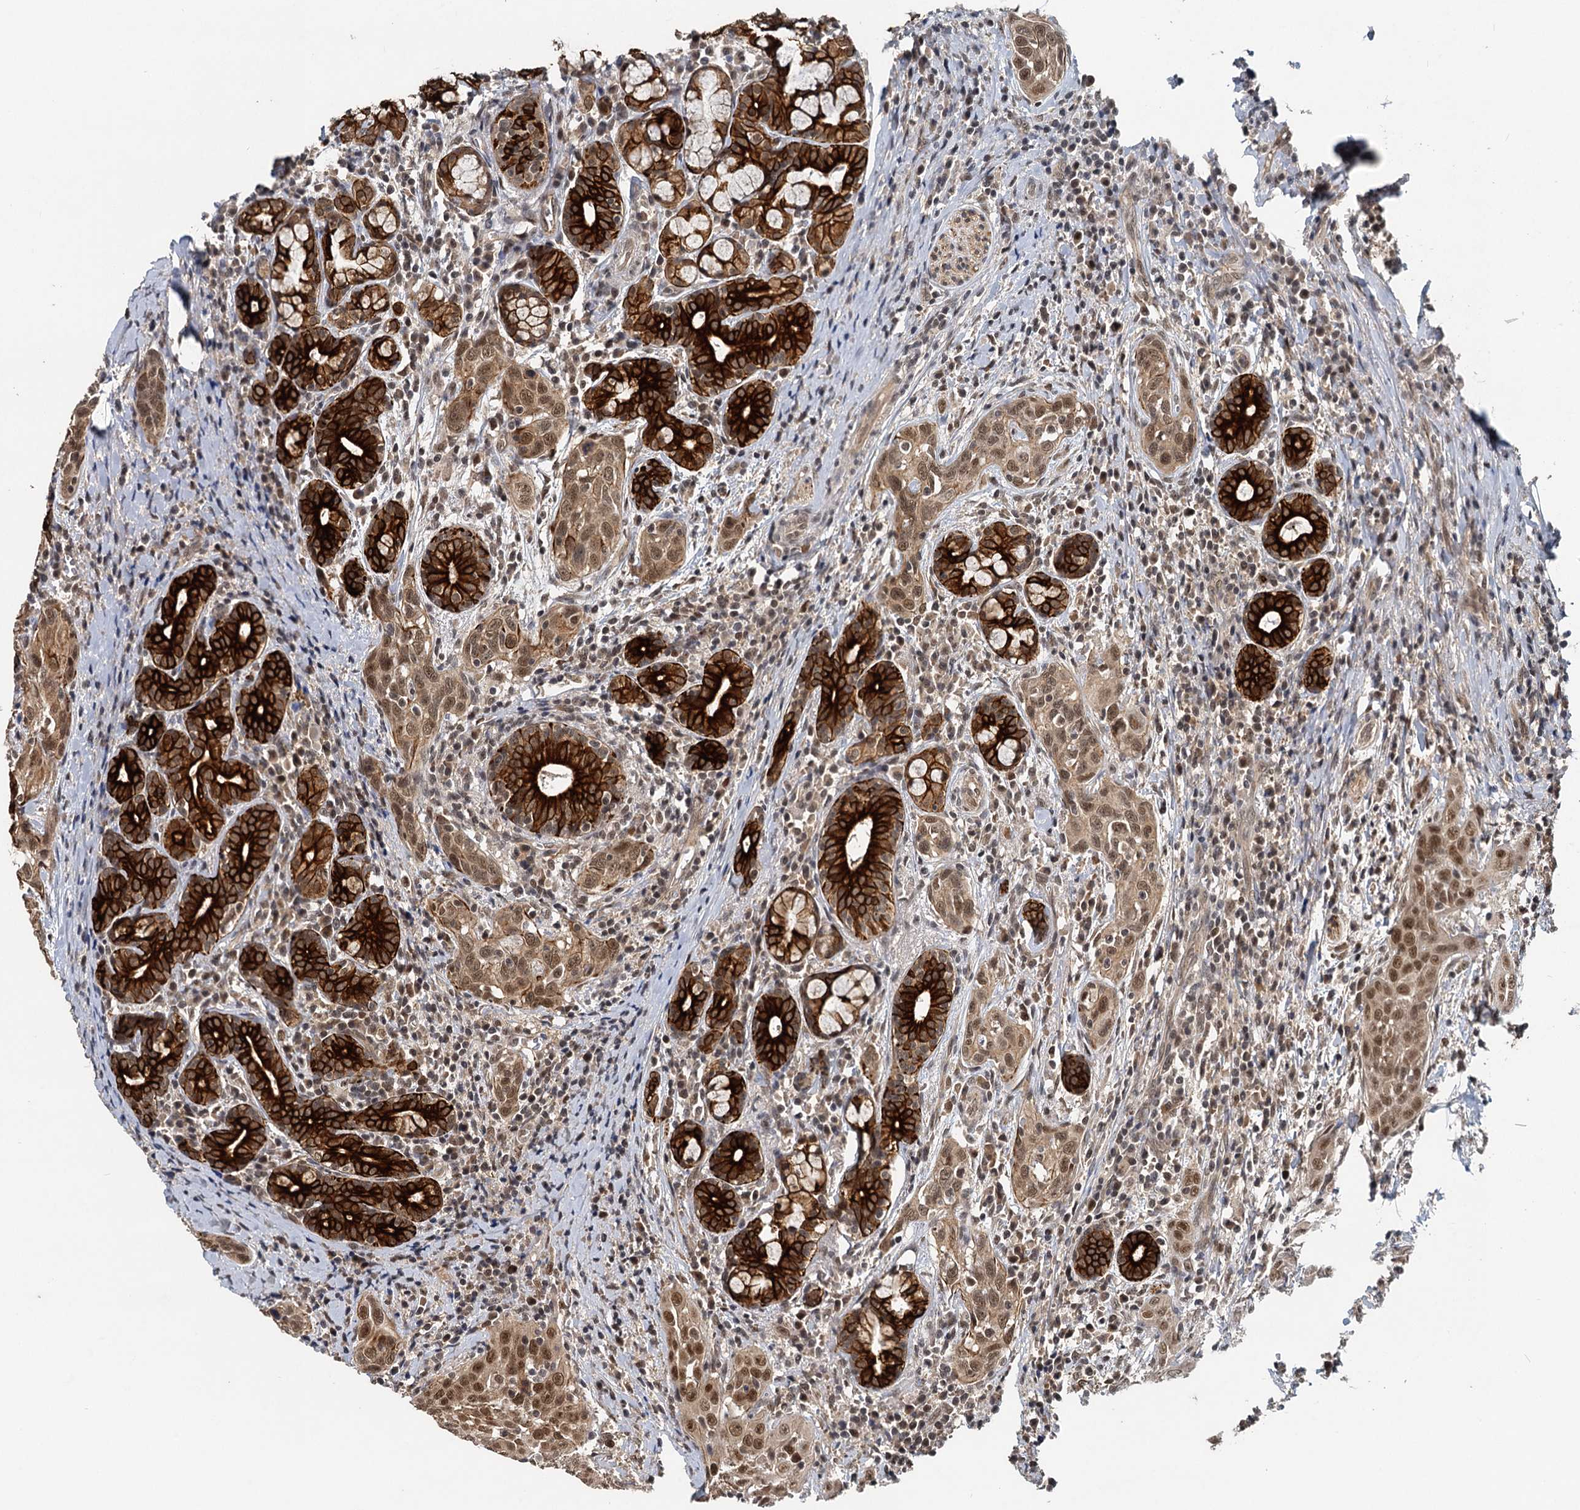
{"staining": {"intensity": "moderate", "quantity": ">75%", "location": "nuclear"}, "tissue": "head and neck cancer", "cell_type": "Tumor cells", "image_type": "cancer", "snomed": [{"axis": "morphology", "description": "Squamous cell carcinoma, NOS"}, {"axis": "topography", "description": "Oral tissue"}, {"axis": "topography", "description": "Head-Neck"}], "caption": "Immunohistochemical staining of human head and neck cancer (squamous cell carcinoma) exhibits medium levels of moderate nuclear positivity in about >75% of tumor cells.", "gene": "RITA1", "patient": {"sex": "female", "age": 50}}